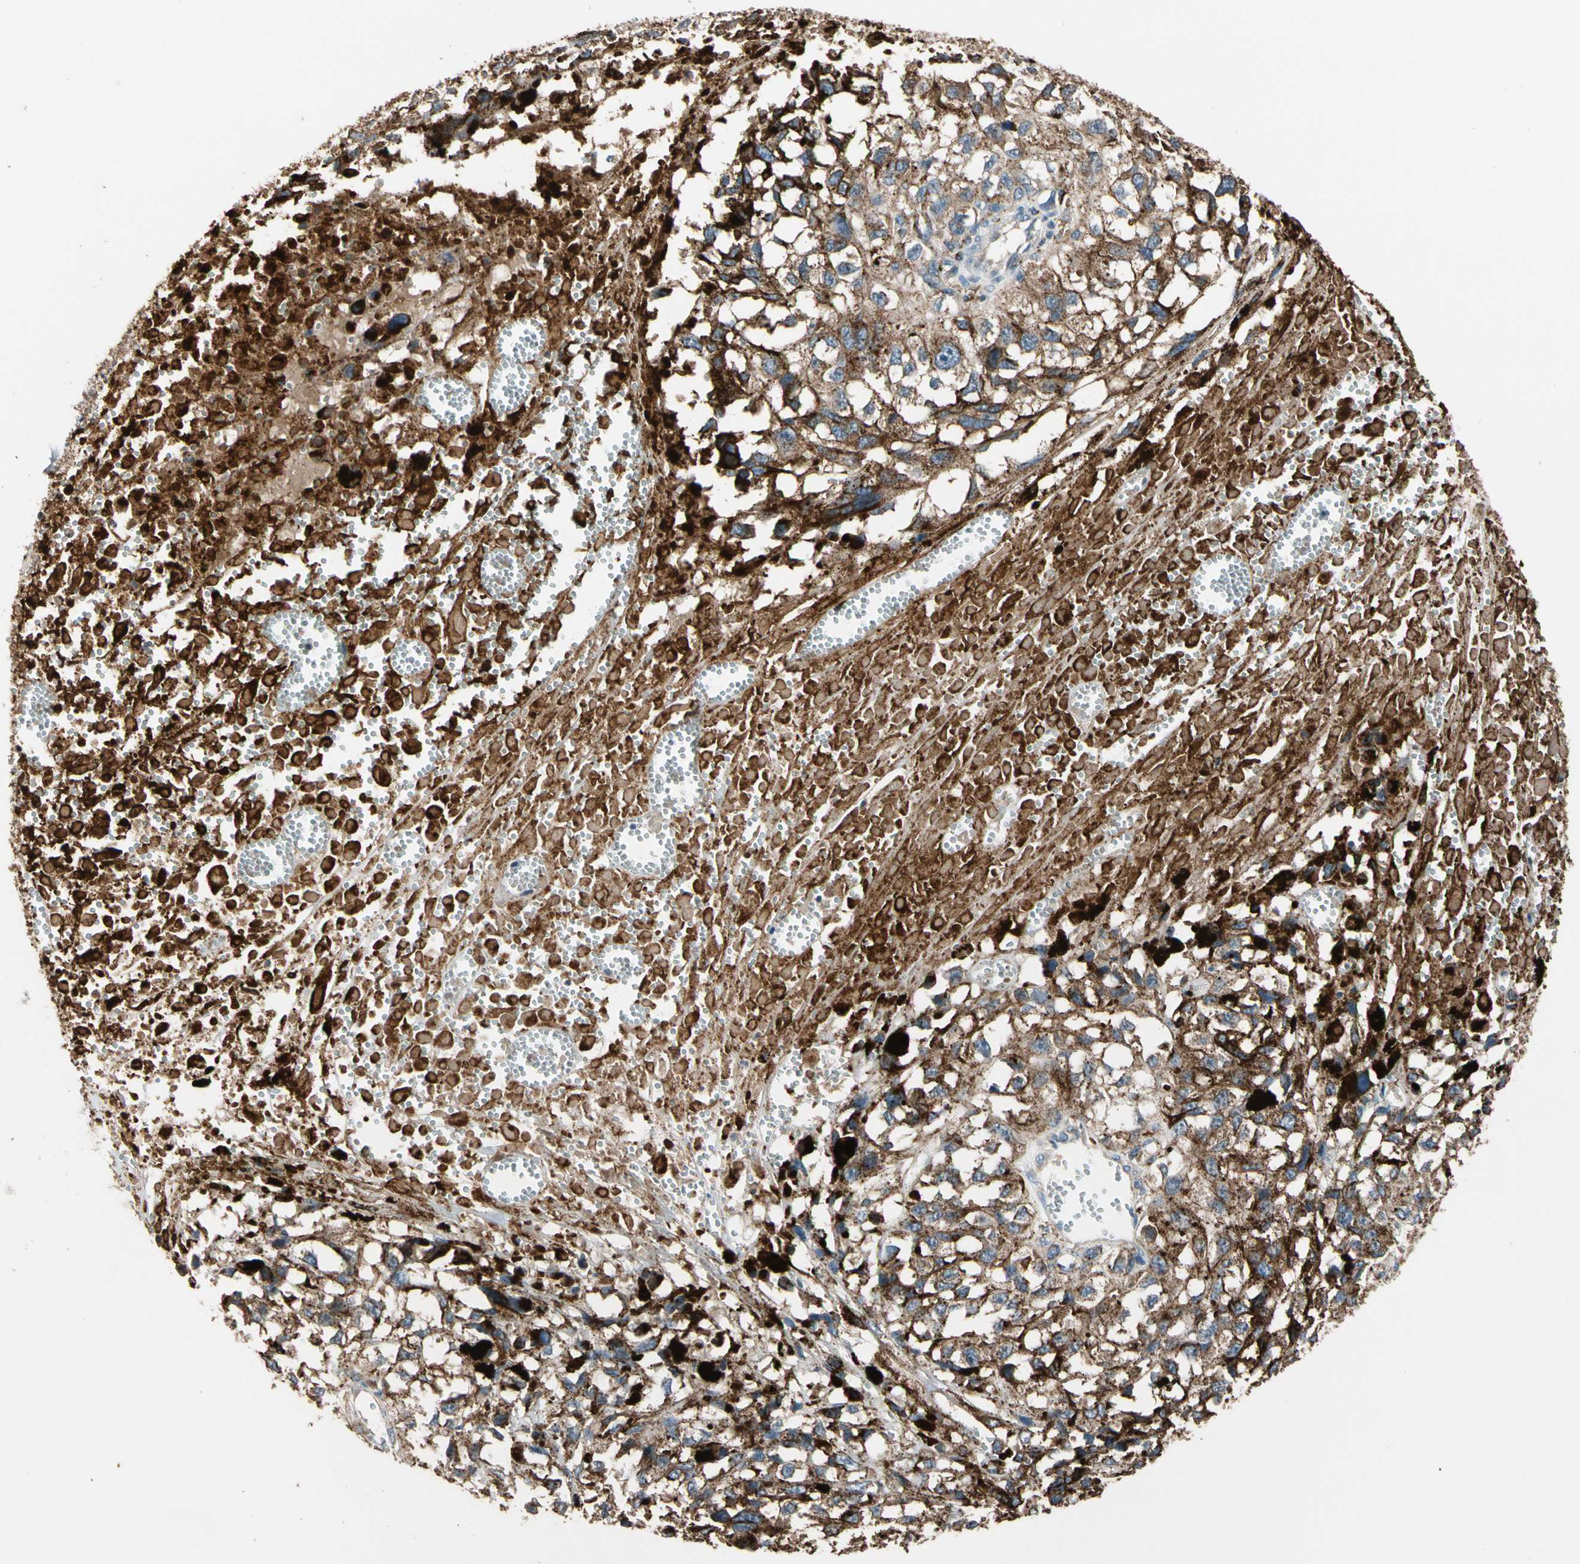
{"staining": {"intensity": "moderate", "quantity": "25%-75%", "location": "cytoplasmic/membranous"}, "tissue": "melanoma", "cell_type": "Tumor cells", "image_type": "cancer", "snomed": [{"axis": "morphology", "description": "Malignant melanoma, Metastatic site"}, {"axis": "topography", "description": "Lymph node"}], "caption": "The histopathology image demonstrates immunohistochemical staining of melanoma. There is moderate cytoplasmic/membranous expression is identified in about 25%-75% of tumor cells.", "gene": "GM2A", "patient": {"sex": "male", "age": 59}}